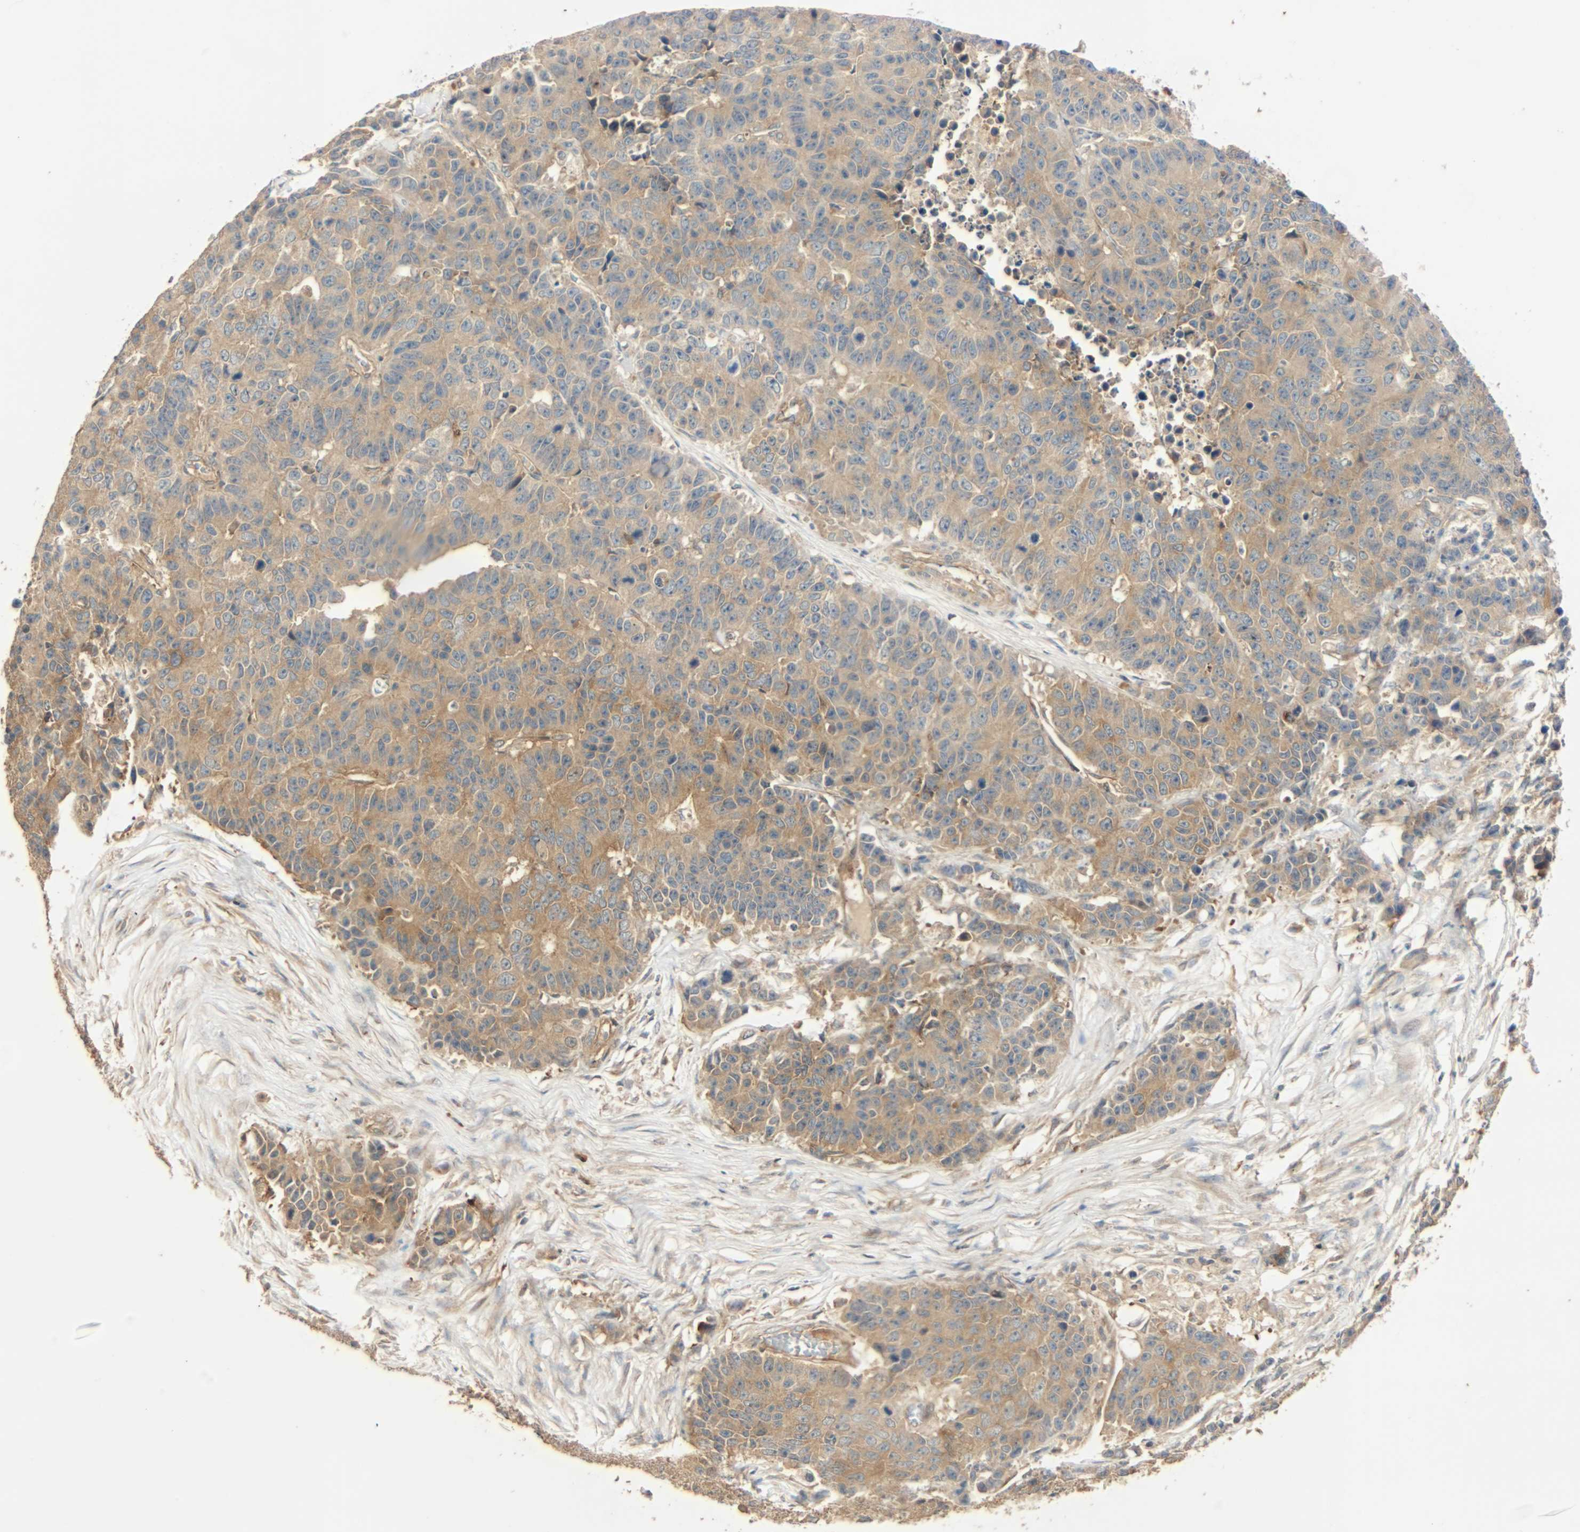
{"staining": {"intensity": "moderate", "quantity": ">75%", "location": "cytoplasmic/membranous"}, "tissue": "colorectal cancer", "cell_type": "Tumor cells", "image_type": "cancer", "snomed": [{"axis": "morphology", "description": "Adenocarcinoma, NOS"}, {"axis": "topography", "description": "Colon"}], "caption": "Colorectal cancer tissue demonstrates moderate cytoplasmic/membranous expression in about >75% of tumor cells, visualized by immunohistochemistry.", "gene": "GALK1", "patient": {"sex": "female", "age": 86}}